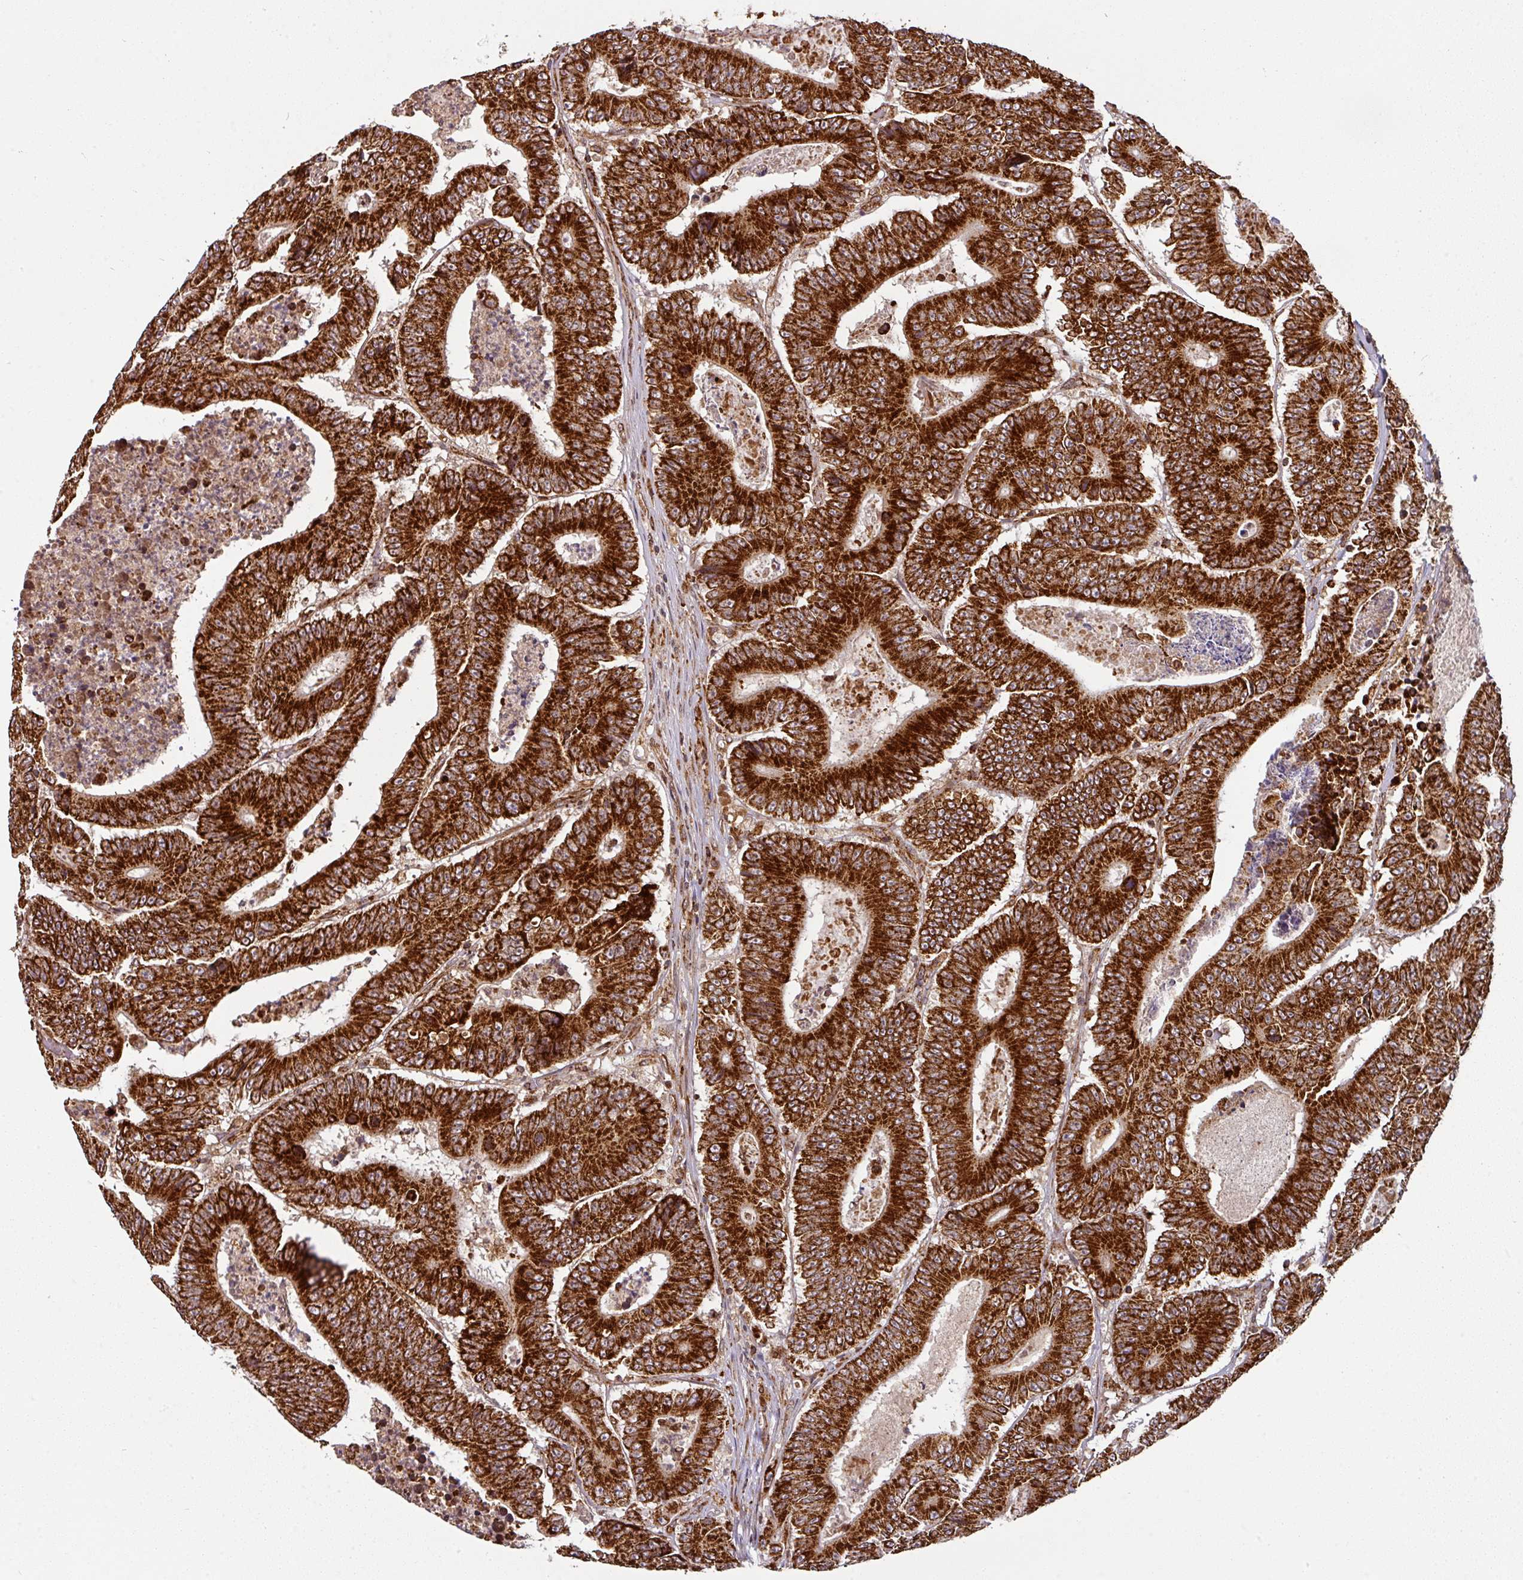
{"staining": {"intensity": "strong", "quantity": ">75%", "location": "cytoplasmic/membranous"}, "tissue": "colorectal cancer", "cell_type": "Tumor cells", "image_type": "cancer", "snomed": [{"axis": "morphology", "description": "Adenocarcinoma, NOS"}, {"axis": "topography", "description": "Colon"}], "caption": "The photomicrograph shows immunohistochemical staining of adenocarcinoma (colorectal). There is strong cytoplasmic/membranous positivity is appreciated in approximately >75% of tumor cells.", "gene": "TRAP1", "patient": {"sex": "male", "age": 83}}